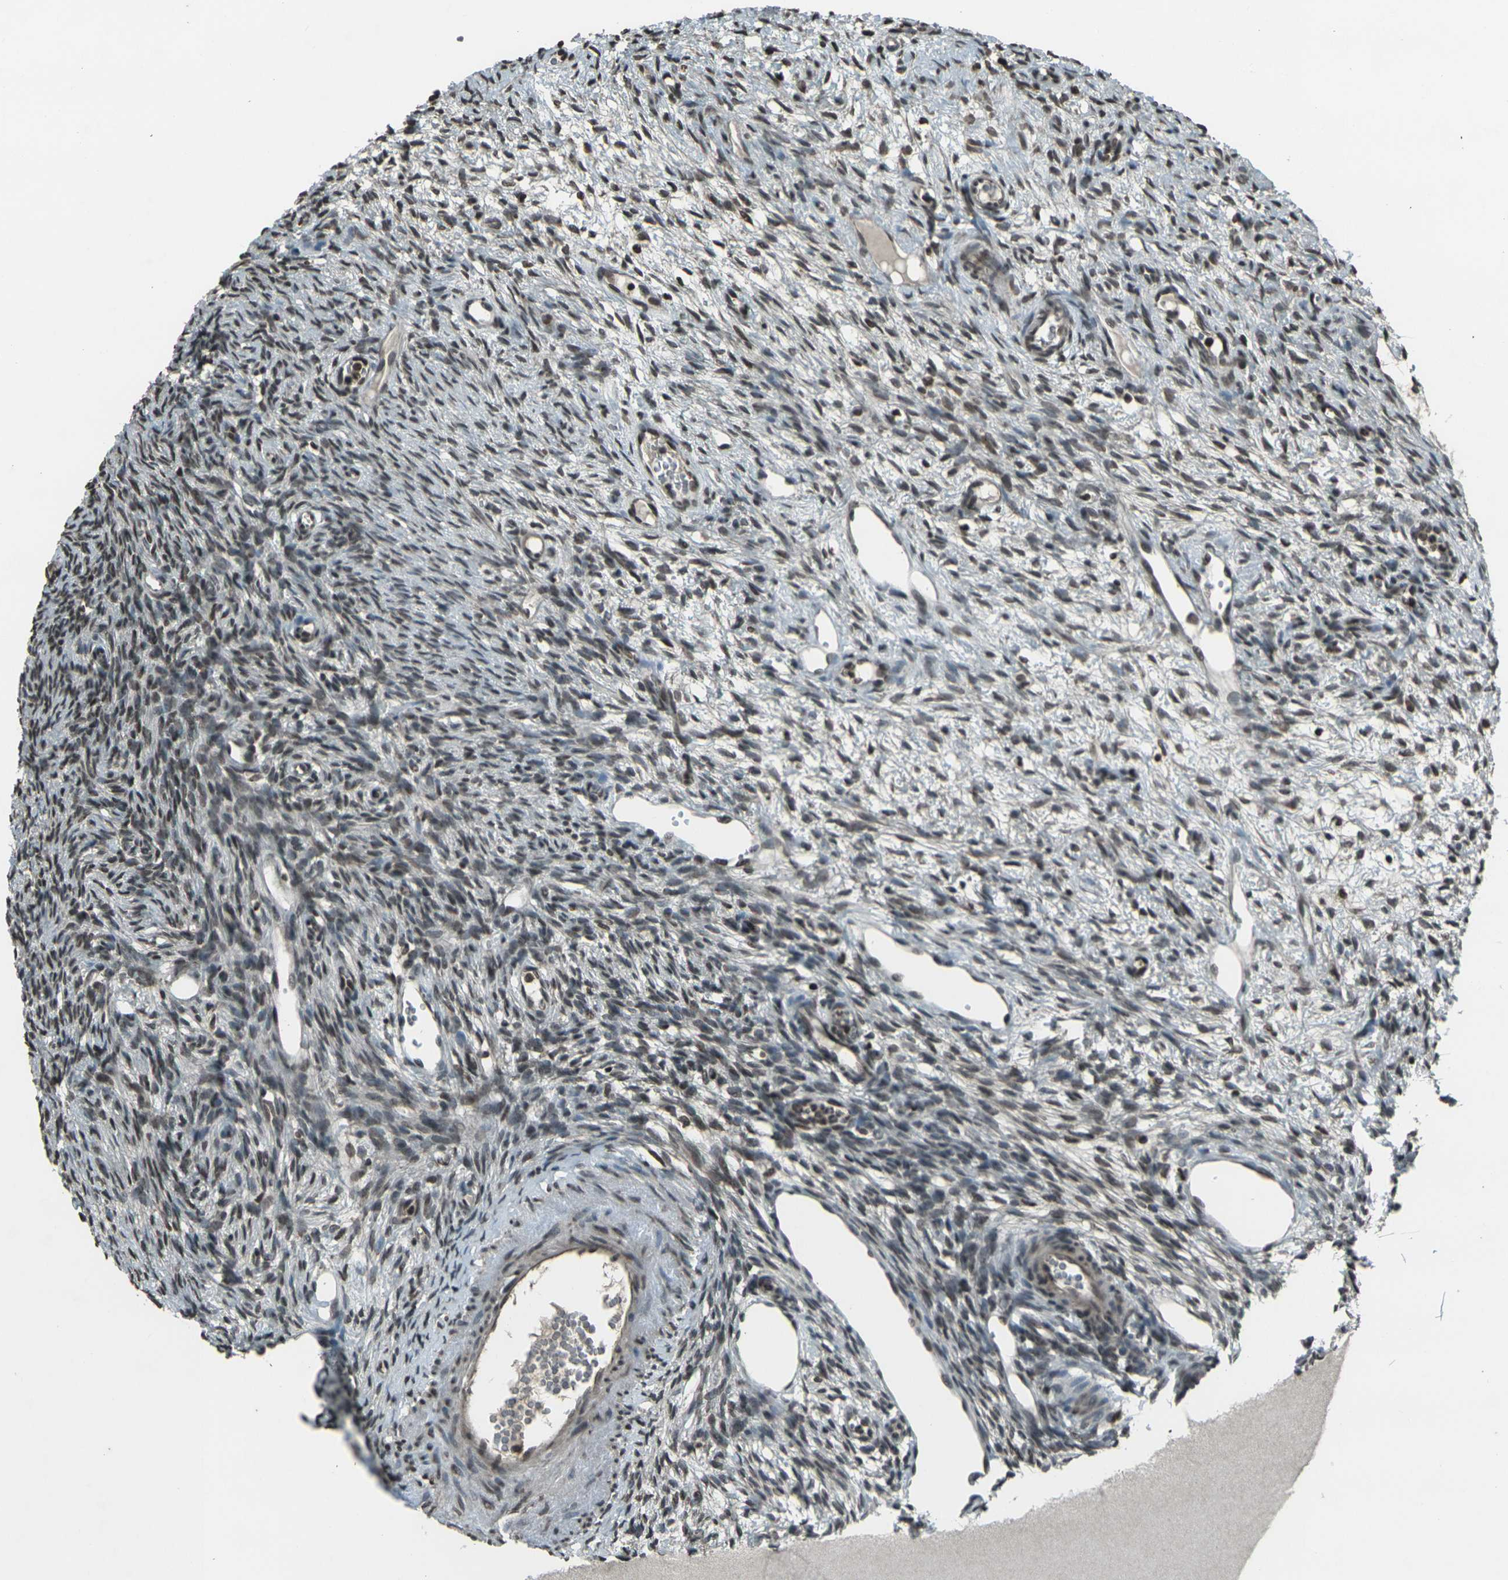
{"staining": {"intensity": "moderate", "quantity": ">75%", "location": "nuclear"}, "tissue": "ovary", "cell_type": "Ovarian stroma cells", "image_type": "normal", "snomed": [{"axis": "morphology", "description": "Normal tissue, NOS"}, {"axis": "topography", "description": "Ovary"}], "caption": "Immunohistochemical staining of unremarkable ovary displays moderate nuclear protein staining in approximately >75% of ovarian stroma cells.", "gene": "PRPF8", "patient": {"sex": "female", "age": 33}}